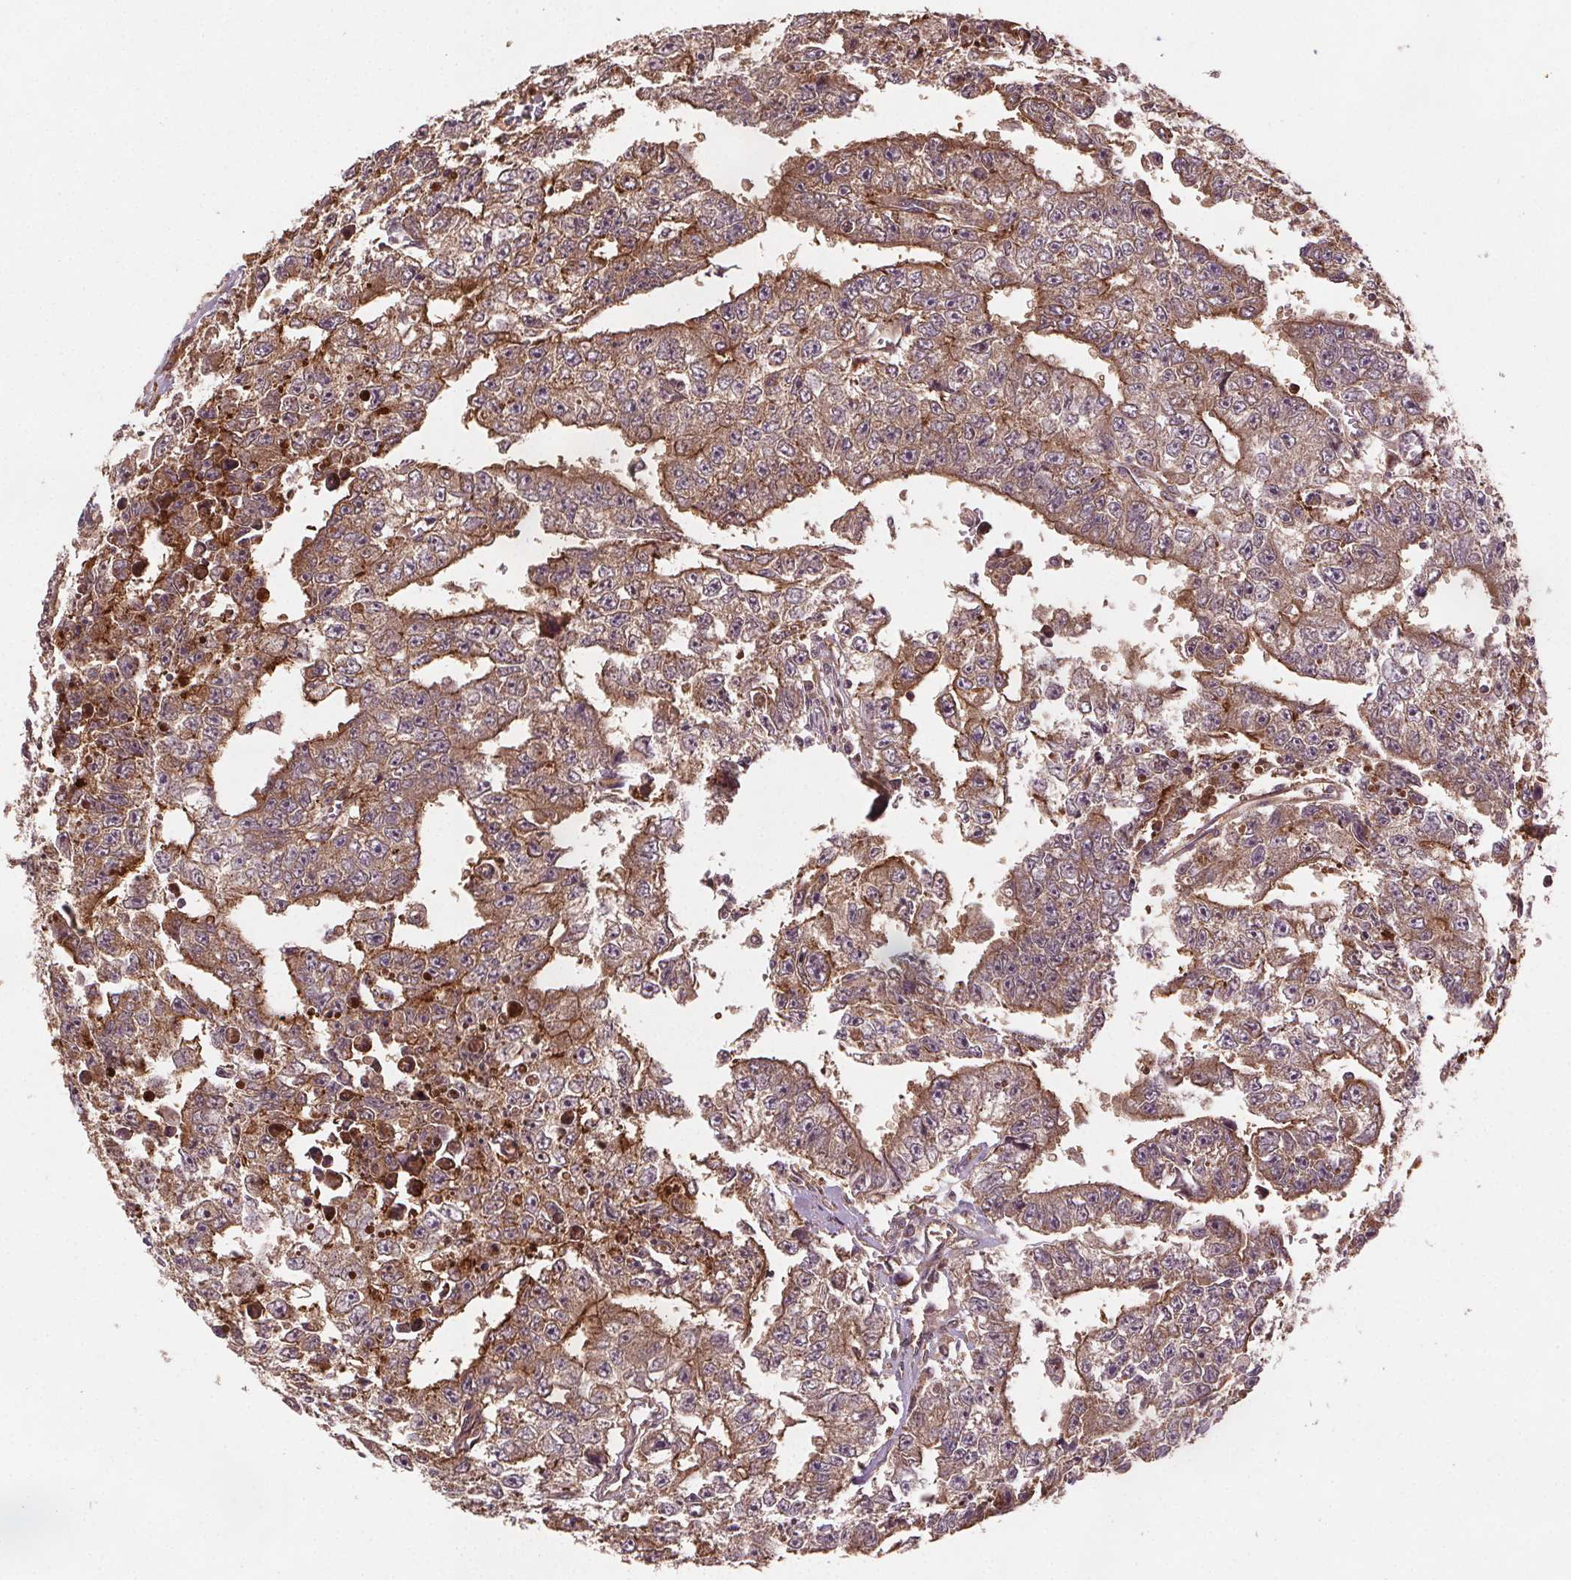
{"staining": {"intensity": "moderate", "quantity": ">75%", "location": "cytoplasmic/membranous"}, "tissue": "testis cancer", "cell_type": "Tumor cells", "image_type": "cancer", "snomed": [{"axis": "morphology", "description": "Carcinoma, Embryonal, NOS"}, {"axis": "morphology", "description": "Teratoma, malignant, NOS"}, {"axis": "topography", "description": "Testis"}], "caption": "This image shows immunohistochemistry (IHC) staining of human testis embryonal carcinoma, with medium moderate cytoplasmic/membranous expression in approximately >75% of tumor cells.", "gene": "SEC14L2", "patient": {"sex": "male", "age": 24}}